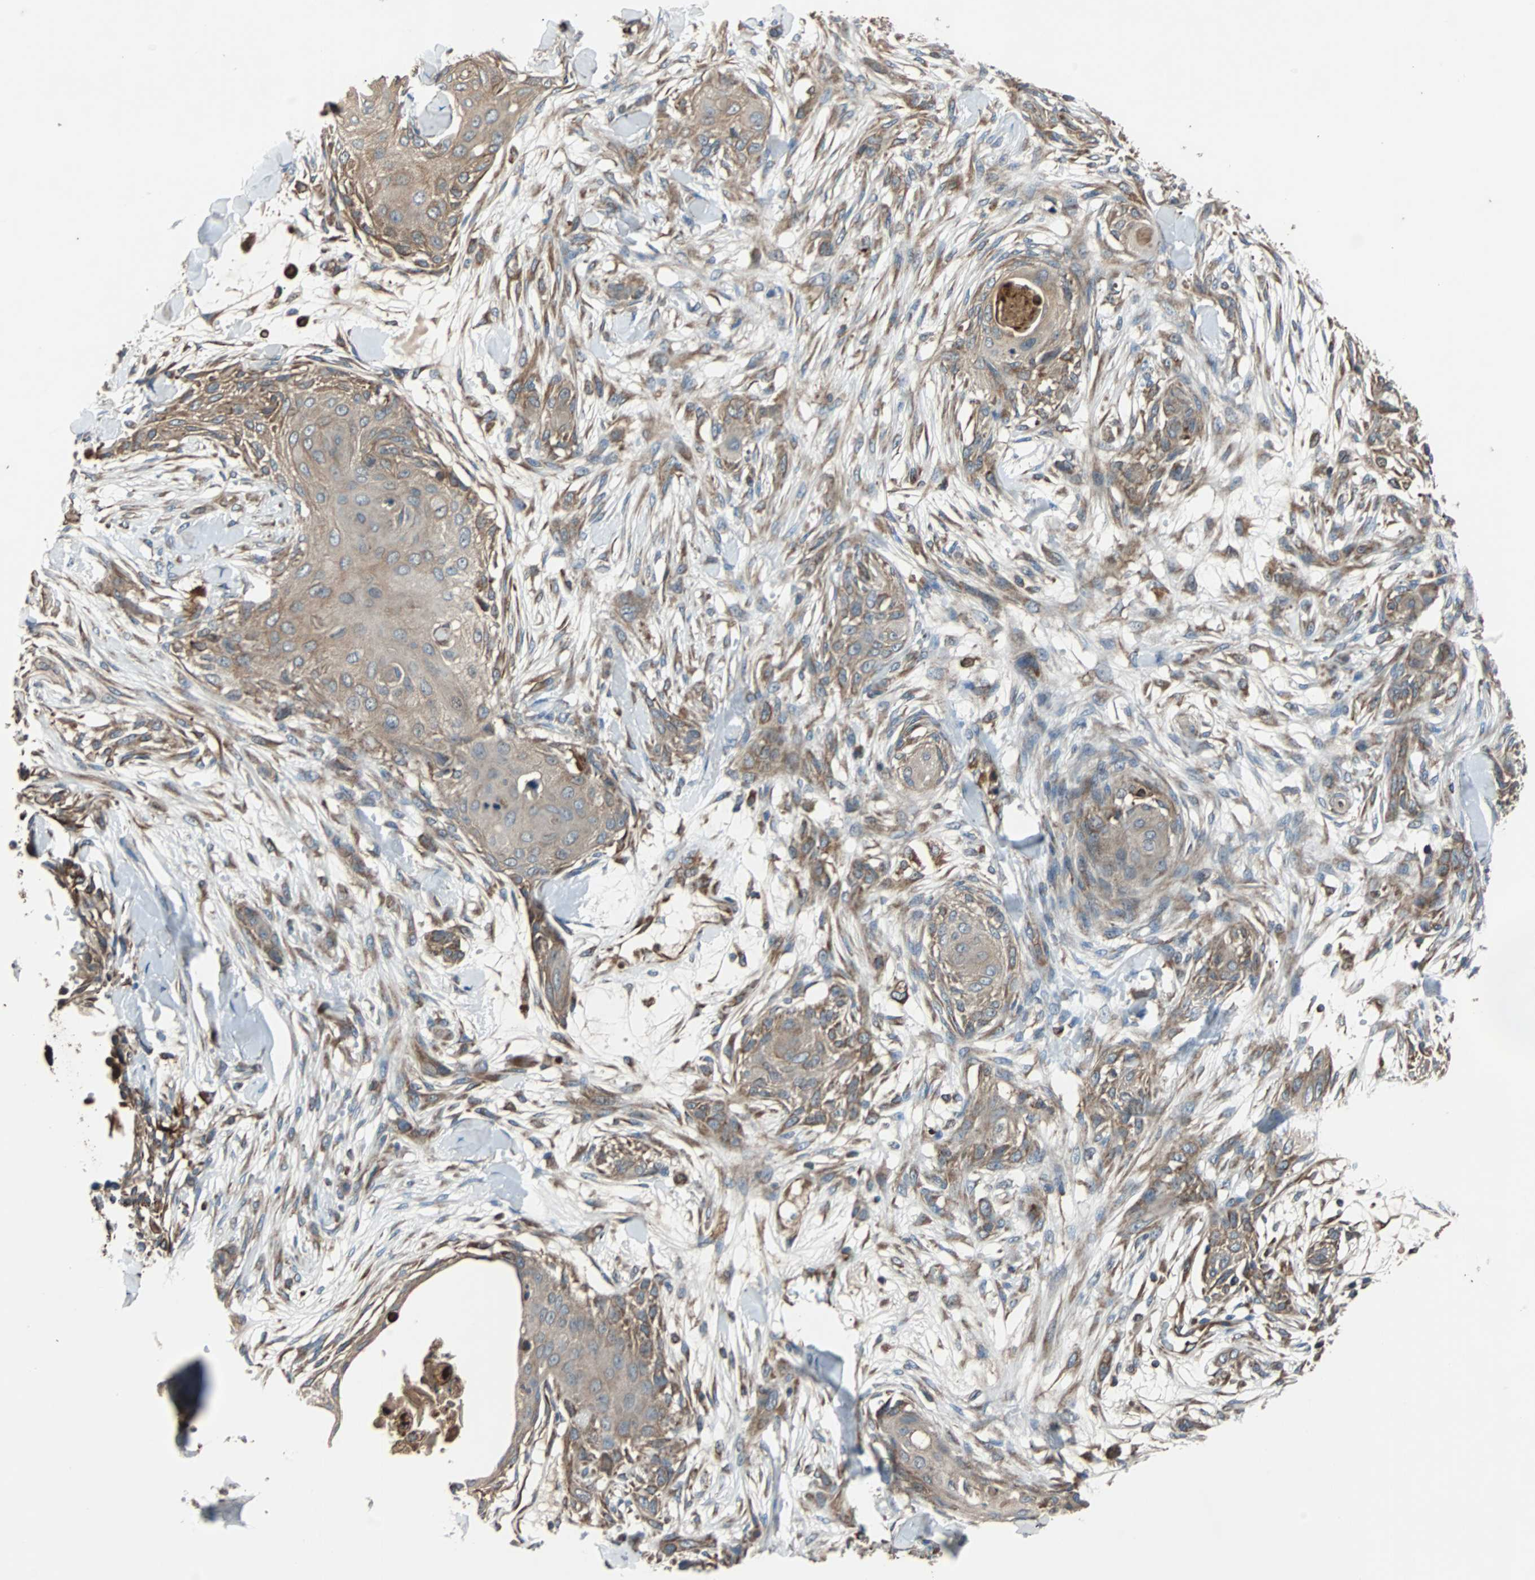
{"staining": {"intensity": "weak", "quantity": ">75%", "location": "cytoplasmic/membranous"}, "tissue": "skin cancer", "cell_type": "Tumor cells", "image_type": "cancer", "snomed": [{"axis": "morphology", "description": "Squamous cell carcinoma, NOS"}, {"axis": "topography", "description": "Skin"}], "caption": "High-magnification brightfield microscopy of squamous cell carcinoma (skin) stained with DAB (3,3'-diaminobenzidine) (brown) and counterstained with hematoxylin (blue). tumor cells exhibit weak cytoplasmic/membranous expression is identified in approximately>75% of cells.", "gene": "ACTR3", "patient": {"sex": "female", "age": 59}}